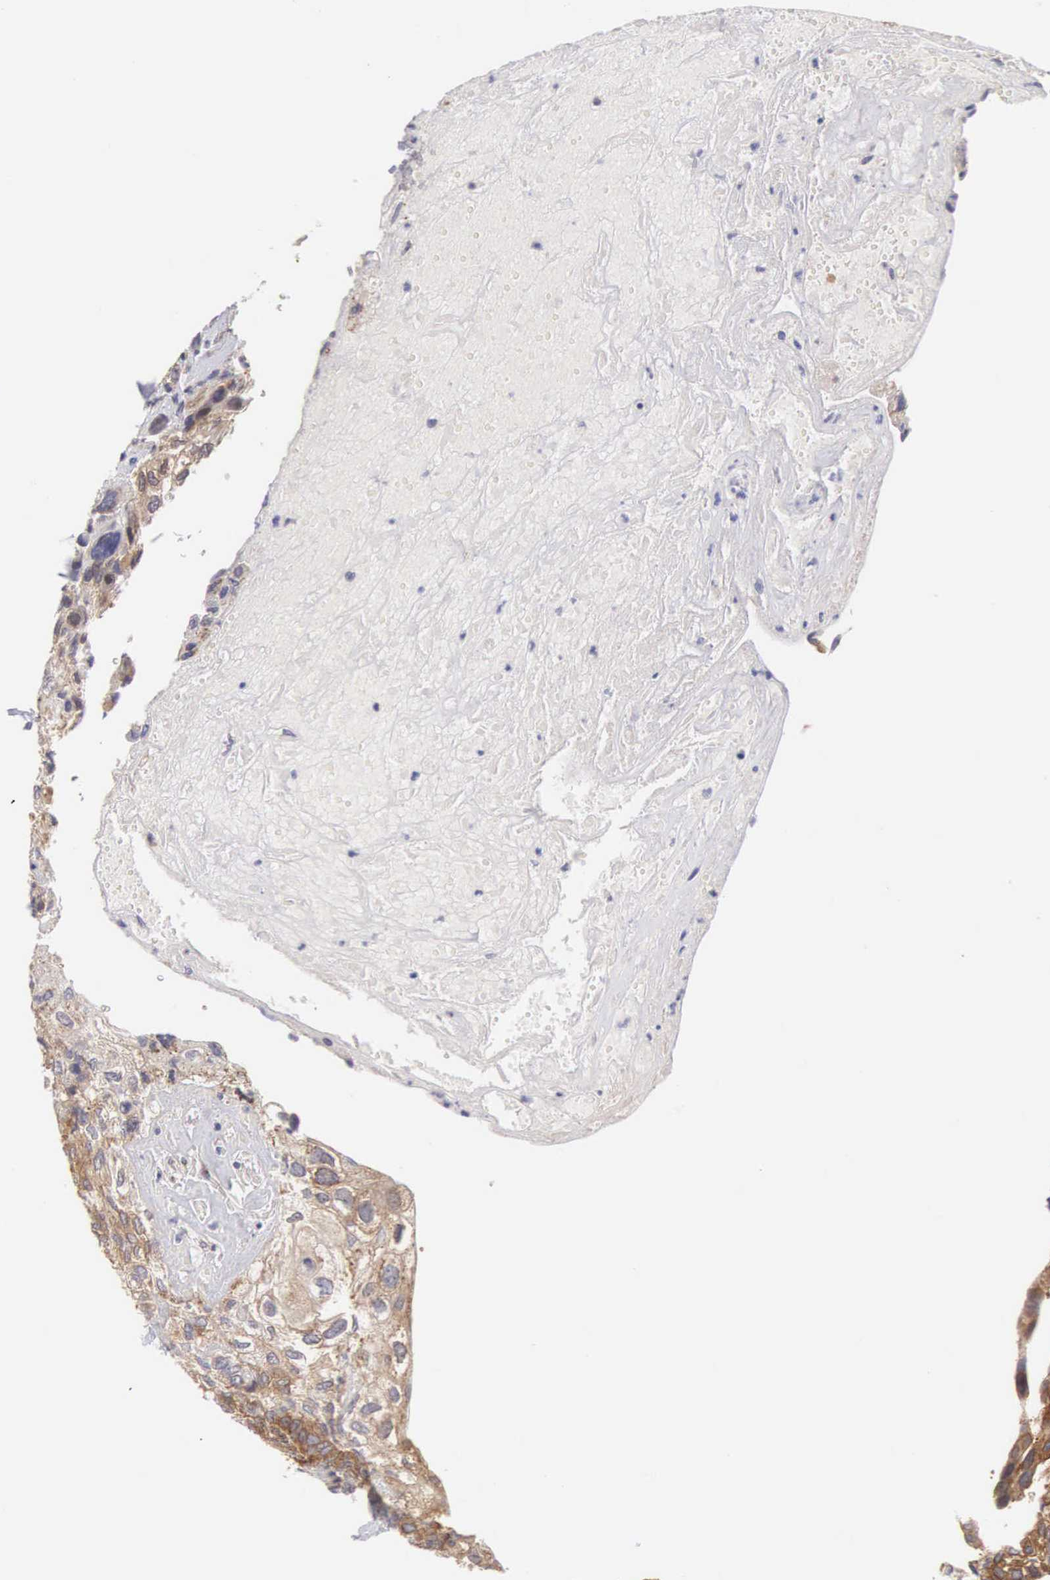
{"staining": {"intensity": "strong", "quantity": ">75%", "location": "cytoplasmic/membranous"}, "tissue": "breast cancer", "cell_type": "Tumor cells", "image_type": "cancer", "snomed": [{"axis": "morphology", "description": "Neoplasm, malignant, NOS"}, {"axis": "topography", "description": "Breast"}], "caption": "Brown immunohistochemical staining in human neoplasm (malignant) (breast) exhibits strong cytoplasmic/membranous expression in about >75% of tumor cells.", "gene": "TXLNG", "patient": {"sex": "female", "age": 50}}